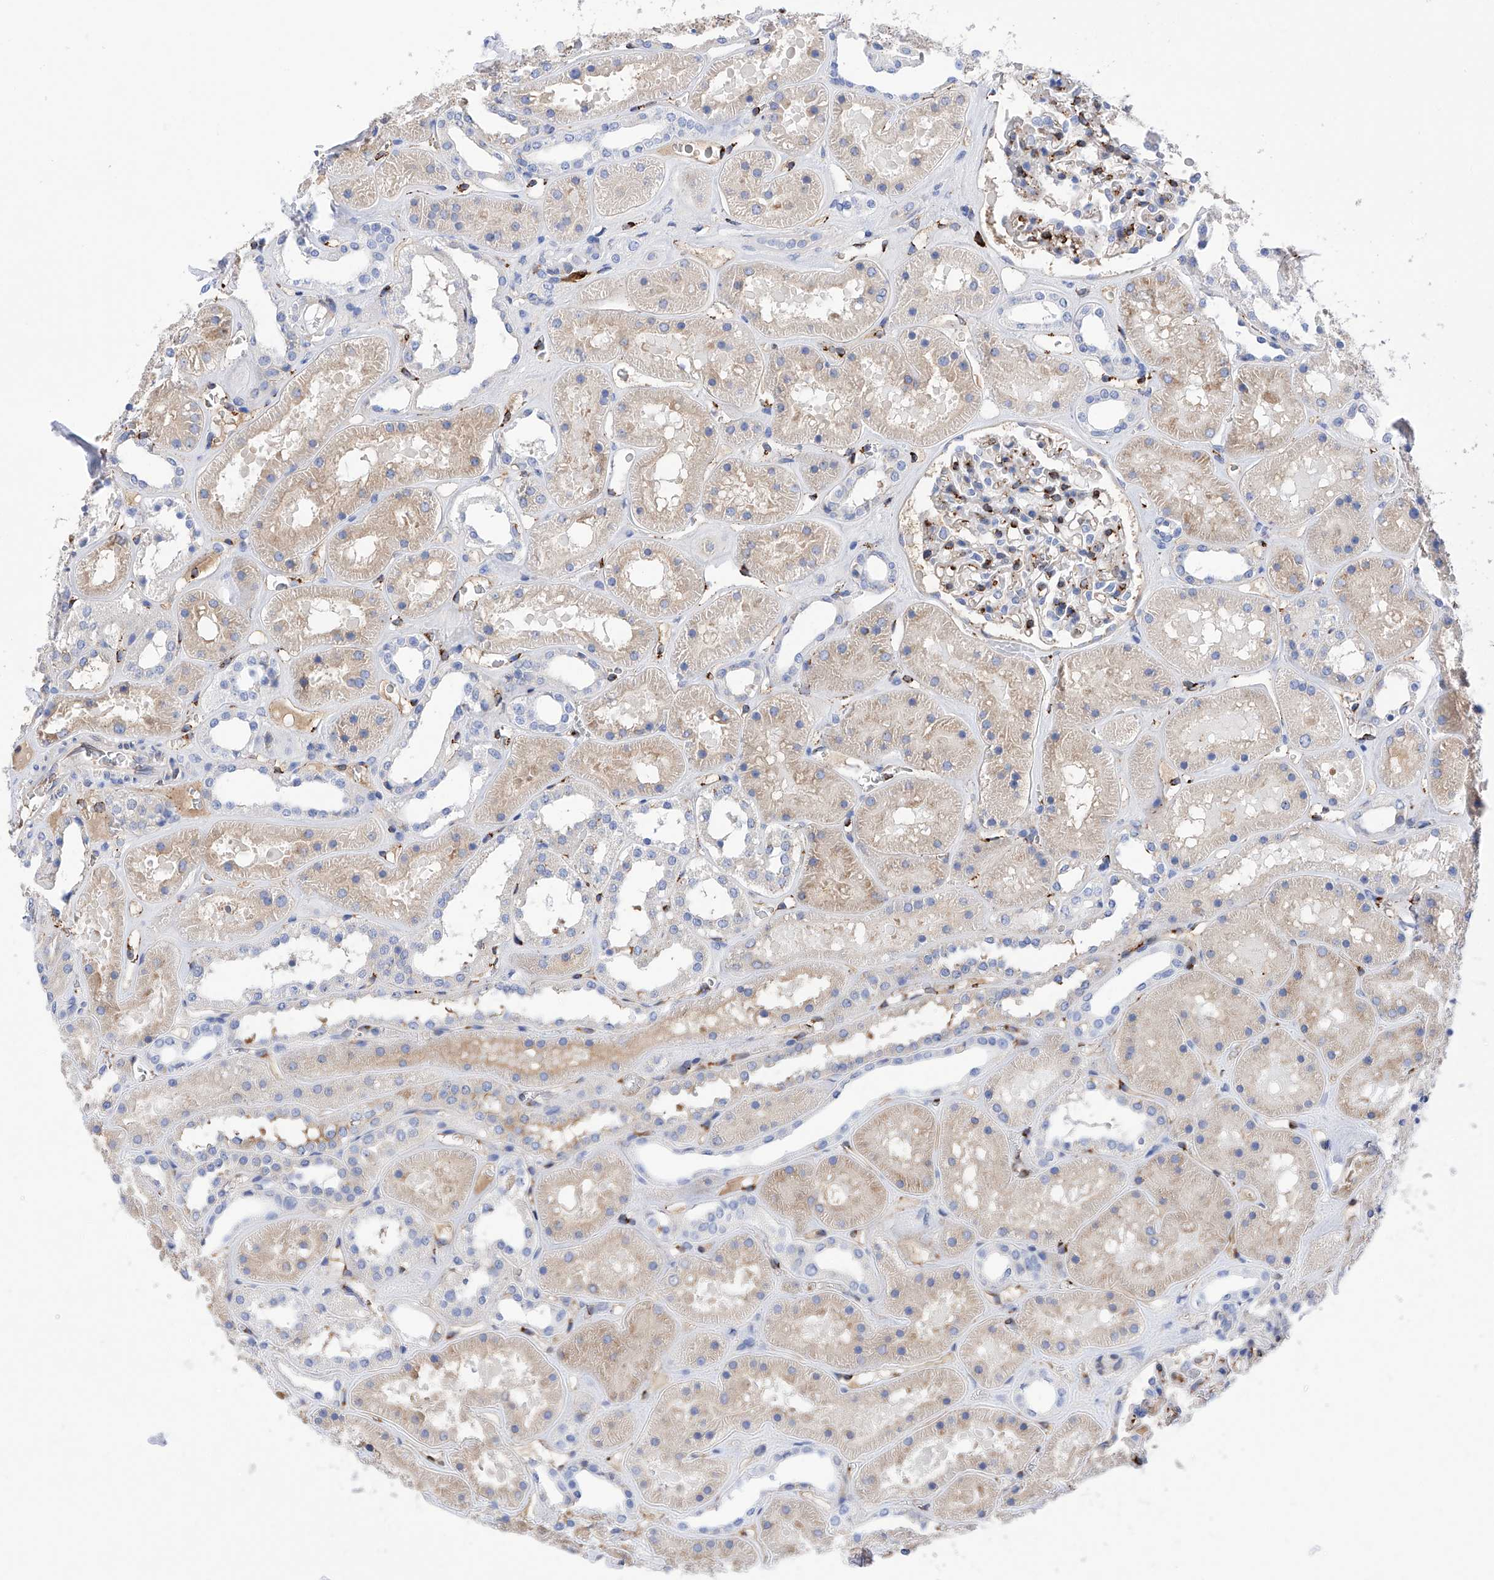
{"staining": {"intensity": "strong", "quantity": "25%-75%", "location": "cytoplasmic/membranous"}, "tissue": "kidney", "cell_type": "Cells in glomeruli", "image_type": "normal", "snomed": [{"axis": "morphology", "description": "Normal tissue, NOS"}, {"axis": "topography", "description": "Kidney"}], "caption": "Brown immunohistochemical staining in unremarkable human kidney reveals strong cytoplasmic/membranous positivity in about 25%-75% of cells in glomeruli. Using DAB (3,3'-diaminobenzidine) (brown) and hematoxylin (blue) stains, captured at high magnification using brightfield microscopy.", "gene": "PDIA5", "patient": {"sex": "female", "age": 41}}